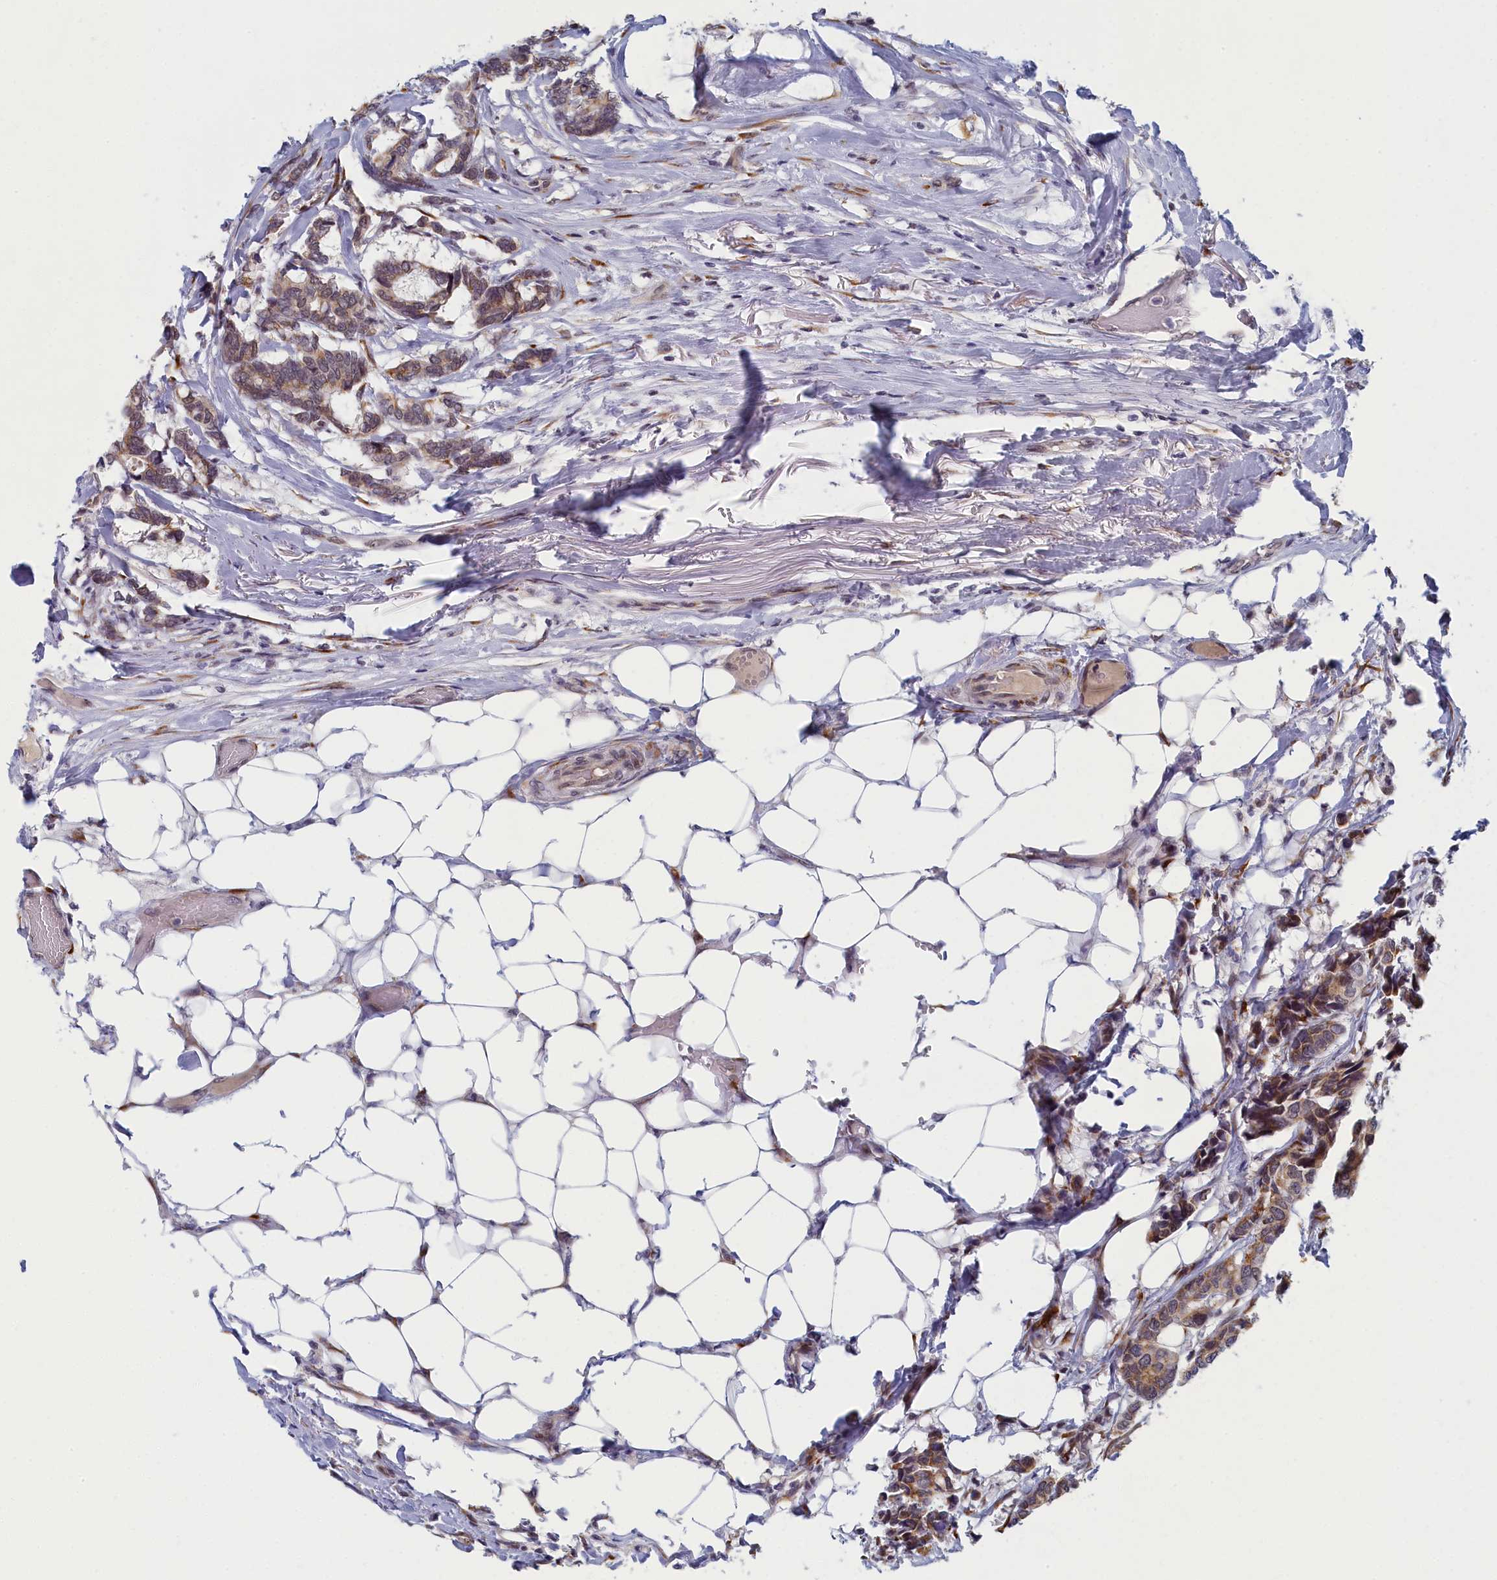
{"staining": {"intensity": "weak", "quantity": ">75%", "location": "cytoplasmic/membranous"}, "tissue": "breast cancer", "cell_type": "Tumor cells", "image_type": "cancer", "snomed": [{"axis": "morphology", "description": "Duct carcinoma"}, {"axis": "topography", "description": "Breast"}], "caption": "Breast cancer stained with a protein marker demonstrates weak staining in tumor cells.", "gene": "DNAJC17", "patient": {"sex": "female", "age": 87}}